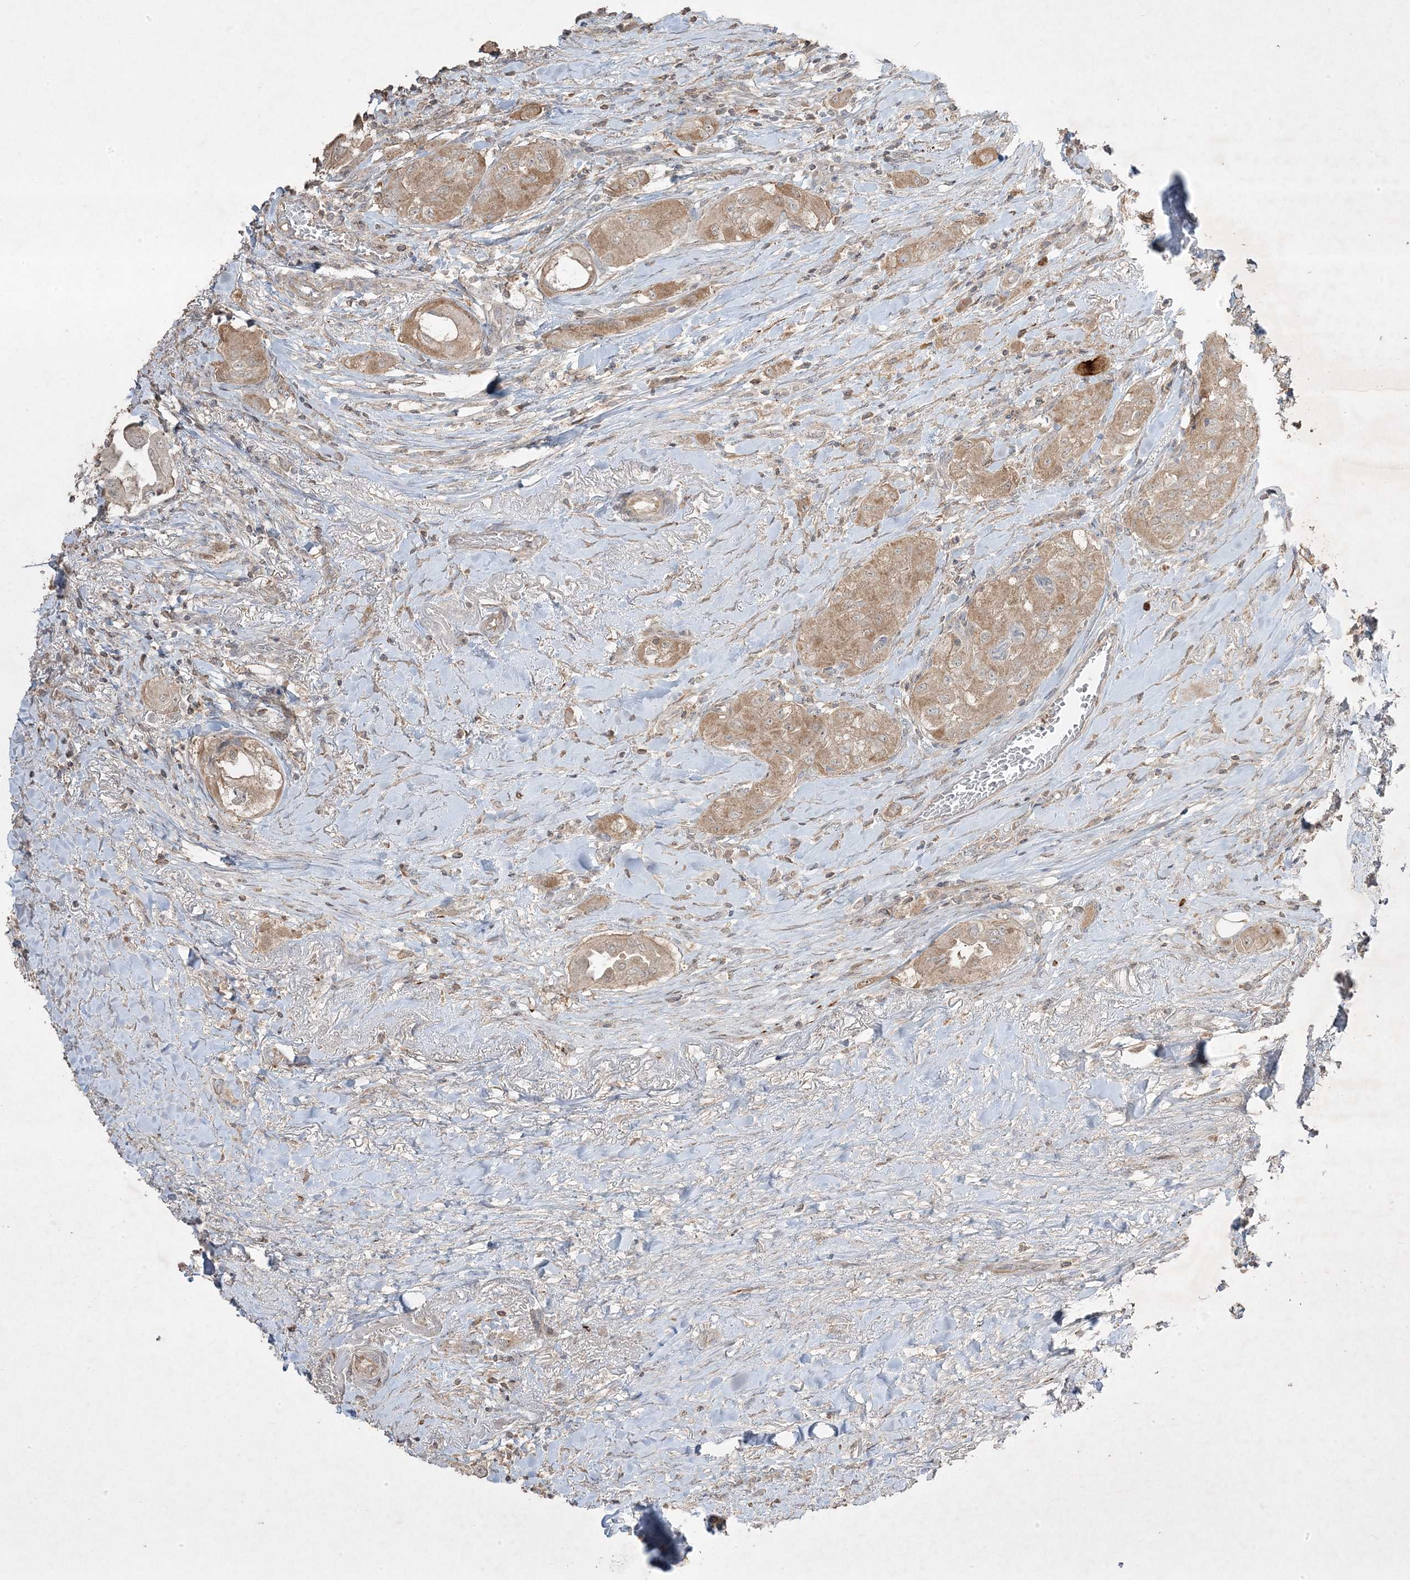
{"staining": {"intensity": "weak", "quantity": ">75%", "location": "cytoplasmic/membranous"}, "tissue": "thyroid cancer", "cell_type": "Tumor cells", "image_type": "cancer", "snomed": [{"axis": "morphology", "description": "Papillary adenocarcinoma, NOS"}, {"axis": "topography", "description": "Thyroid gland"}], "caption": "Tumor cells show low levels of weak cytoplasmic/membranous expression in approximately >75% of cells in thyroid papillary adenocarcinoma.", "gene": "RGL4", "patient": {"sex": "female", "age": 59}}